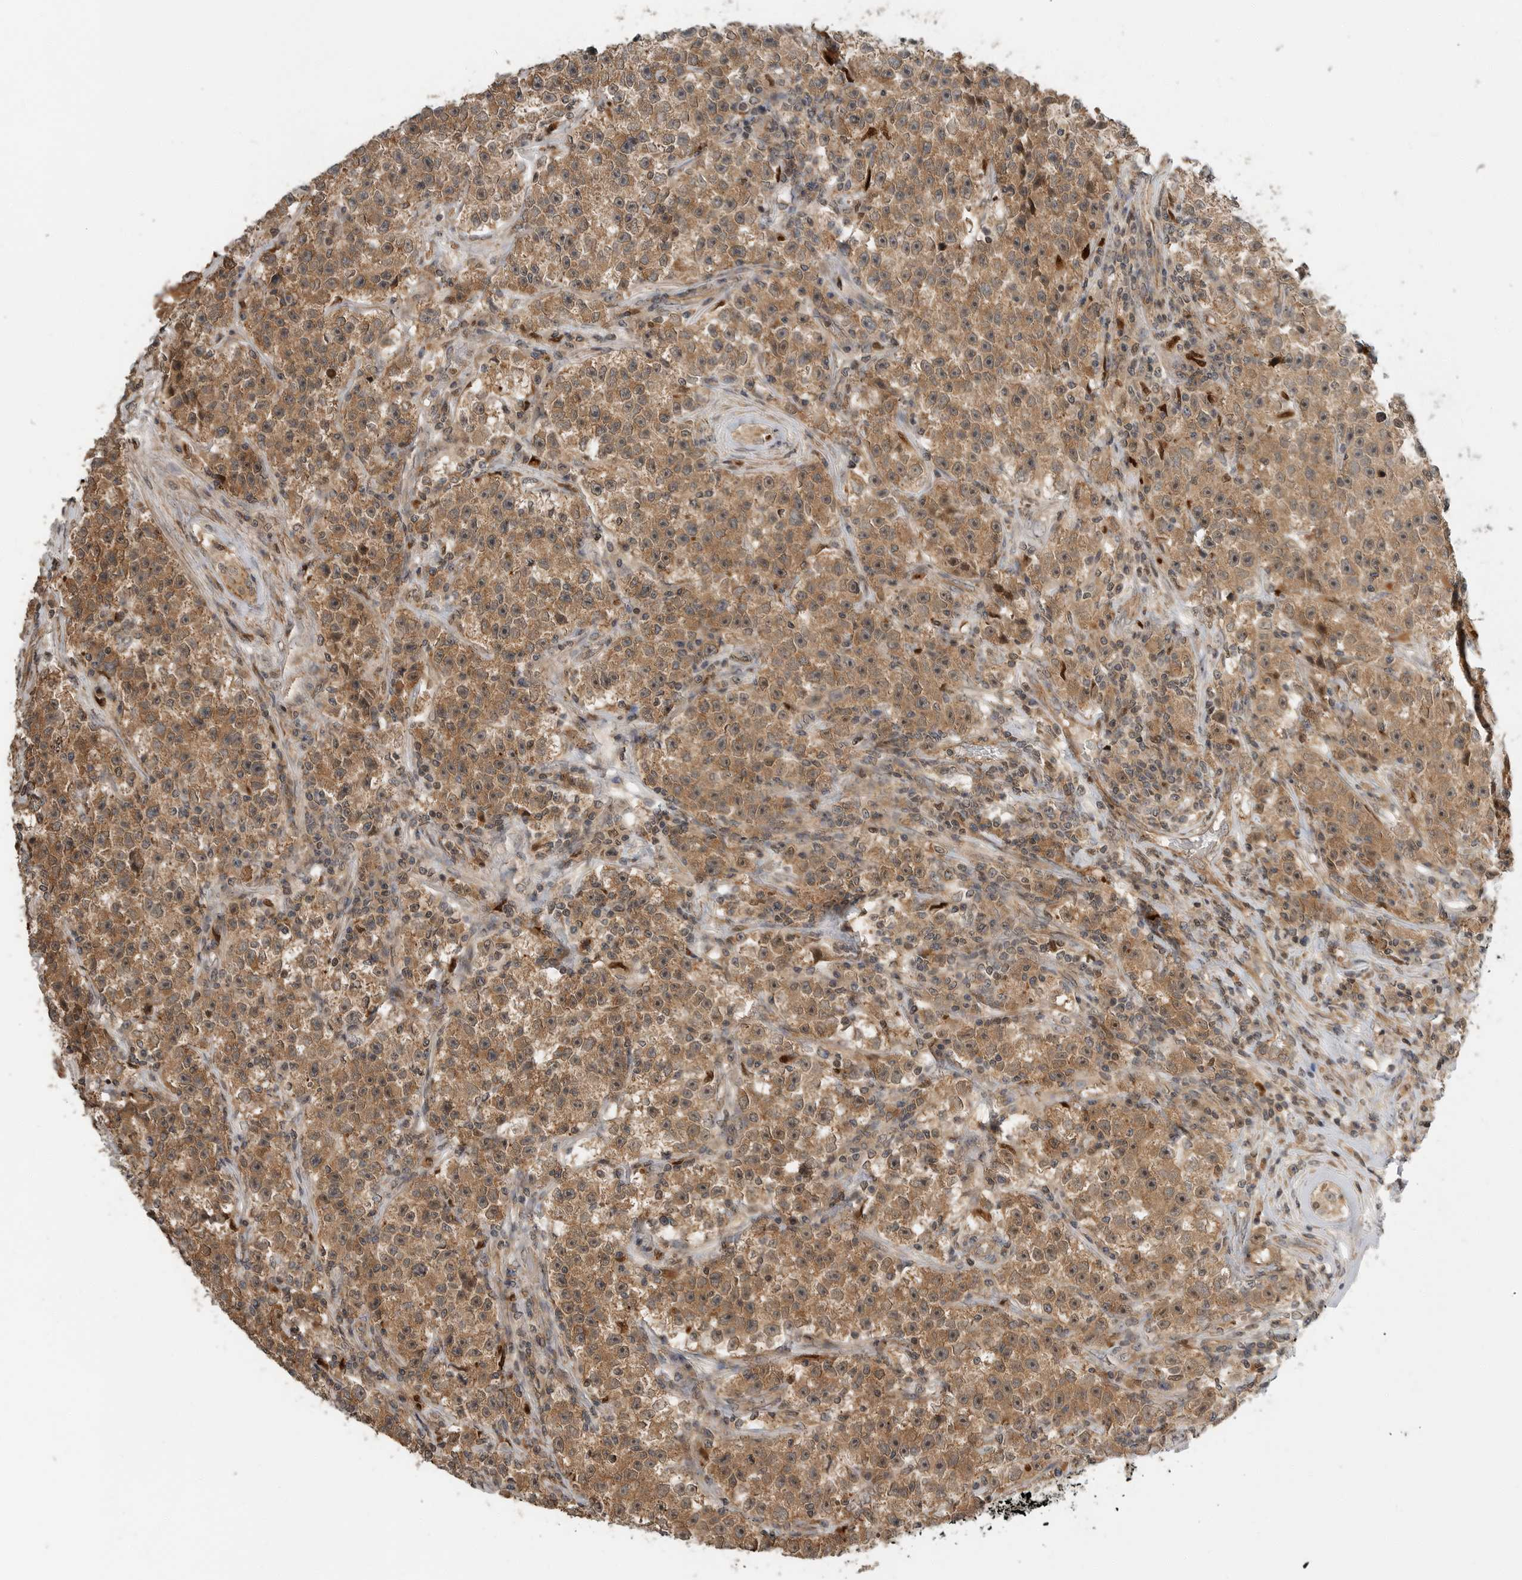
{"staining": {"intensity": "moderate", "quantity": ">75%", "location": "cytoplasmic/membranous,nuclear"}, "tissue": "testis cancer", "cell_type": "Tumor cells", "image_type": "cancer", "snomed": [{"axis": "morphology", "description": "Seminoma, NOS"}, {"axis": "topography", "description": "Testis"}], "caption": "Immunohistochemical staining of testis cancer displays moderate cytoplasmic/membranous and nuclear protein positivity in about >75% of tumor cells.", "gene": "STRAP", "patient": {"sex": "male", "age": 22}}